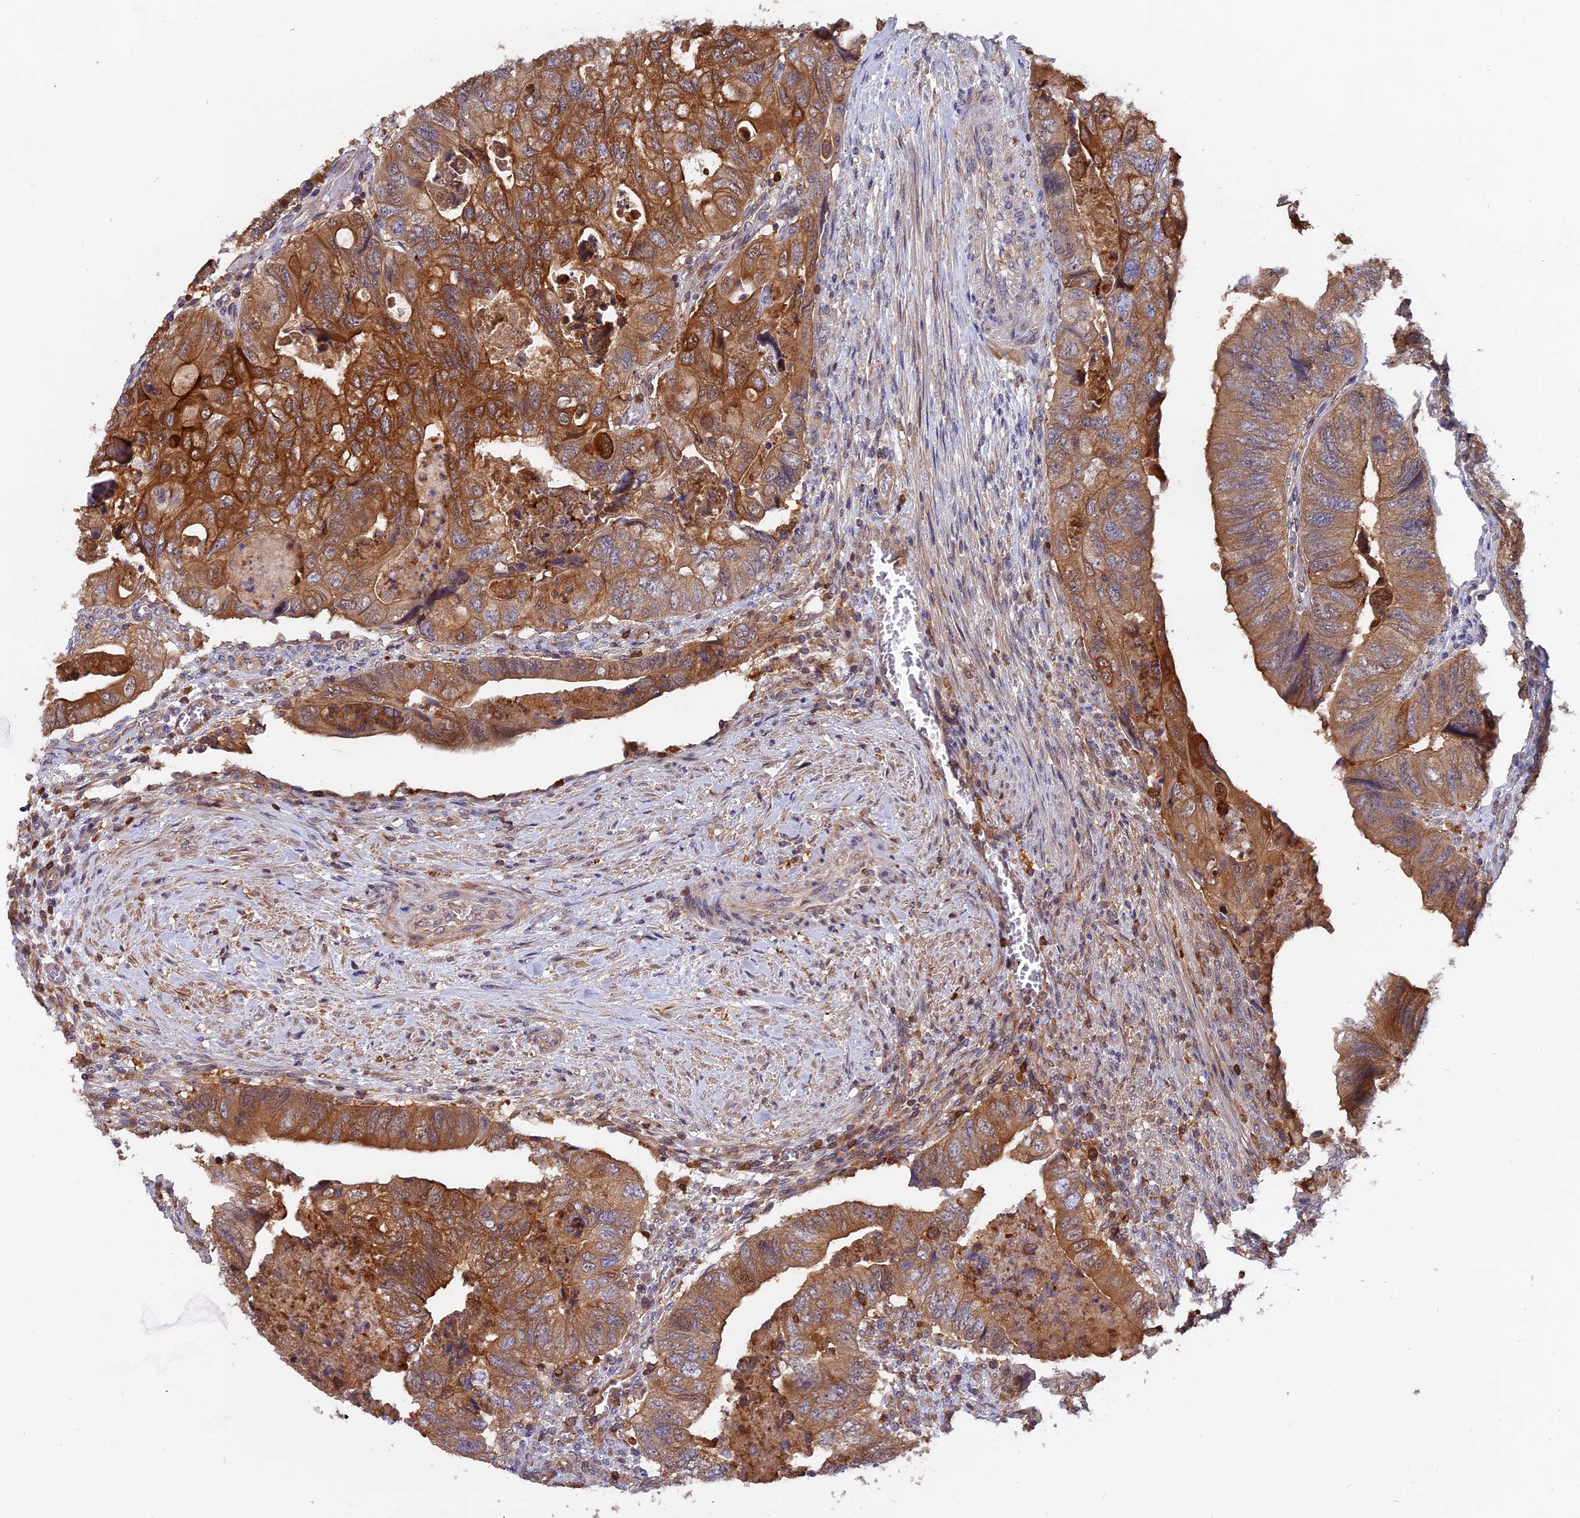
{"staining": {"intensity": "moderate", "quantity": ">75%", "location": "cytoplasmic/membranous"}, "tissue": "colorectal cancer", "cell_type": "Tumor cells", "image_type": "cancer", "snomed": [{"axis": "morphology", "description": "Adenocarcinoma, NOS"}, {"axis": "topography", "description": "Rectum"}], "caption": "An immunohistochemistry histopathology image of tumor tissue is shown. Protein staining in brown labels moderate cytoplasmic/membranous positivity in colorectal adenocarcinoma within tumor cells.", "gene": "FAM118B", "patient": {"sex": "male", "age": 63}}